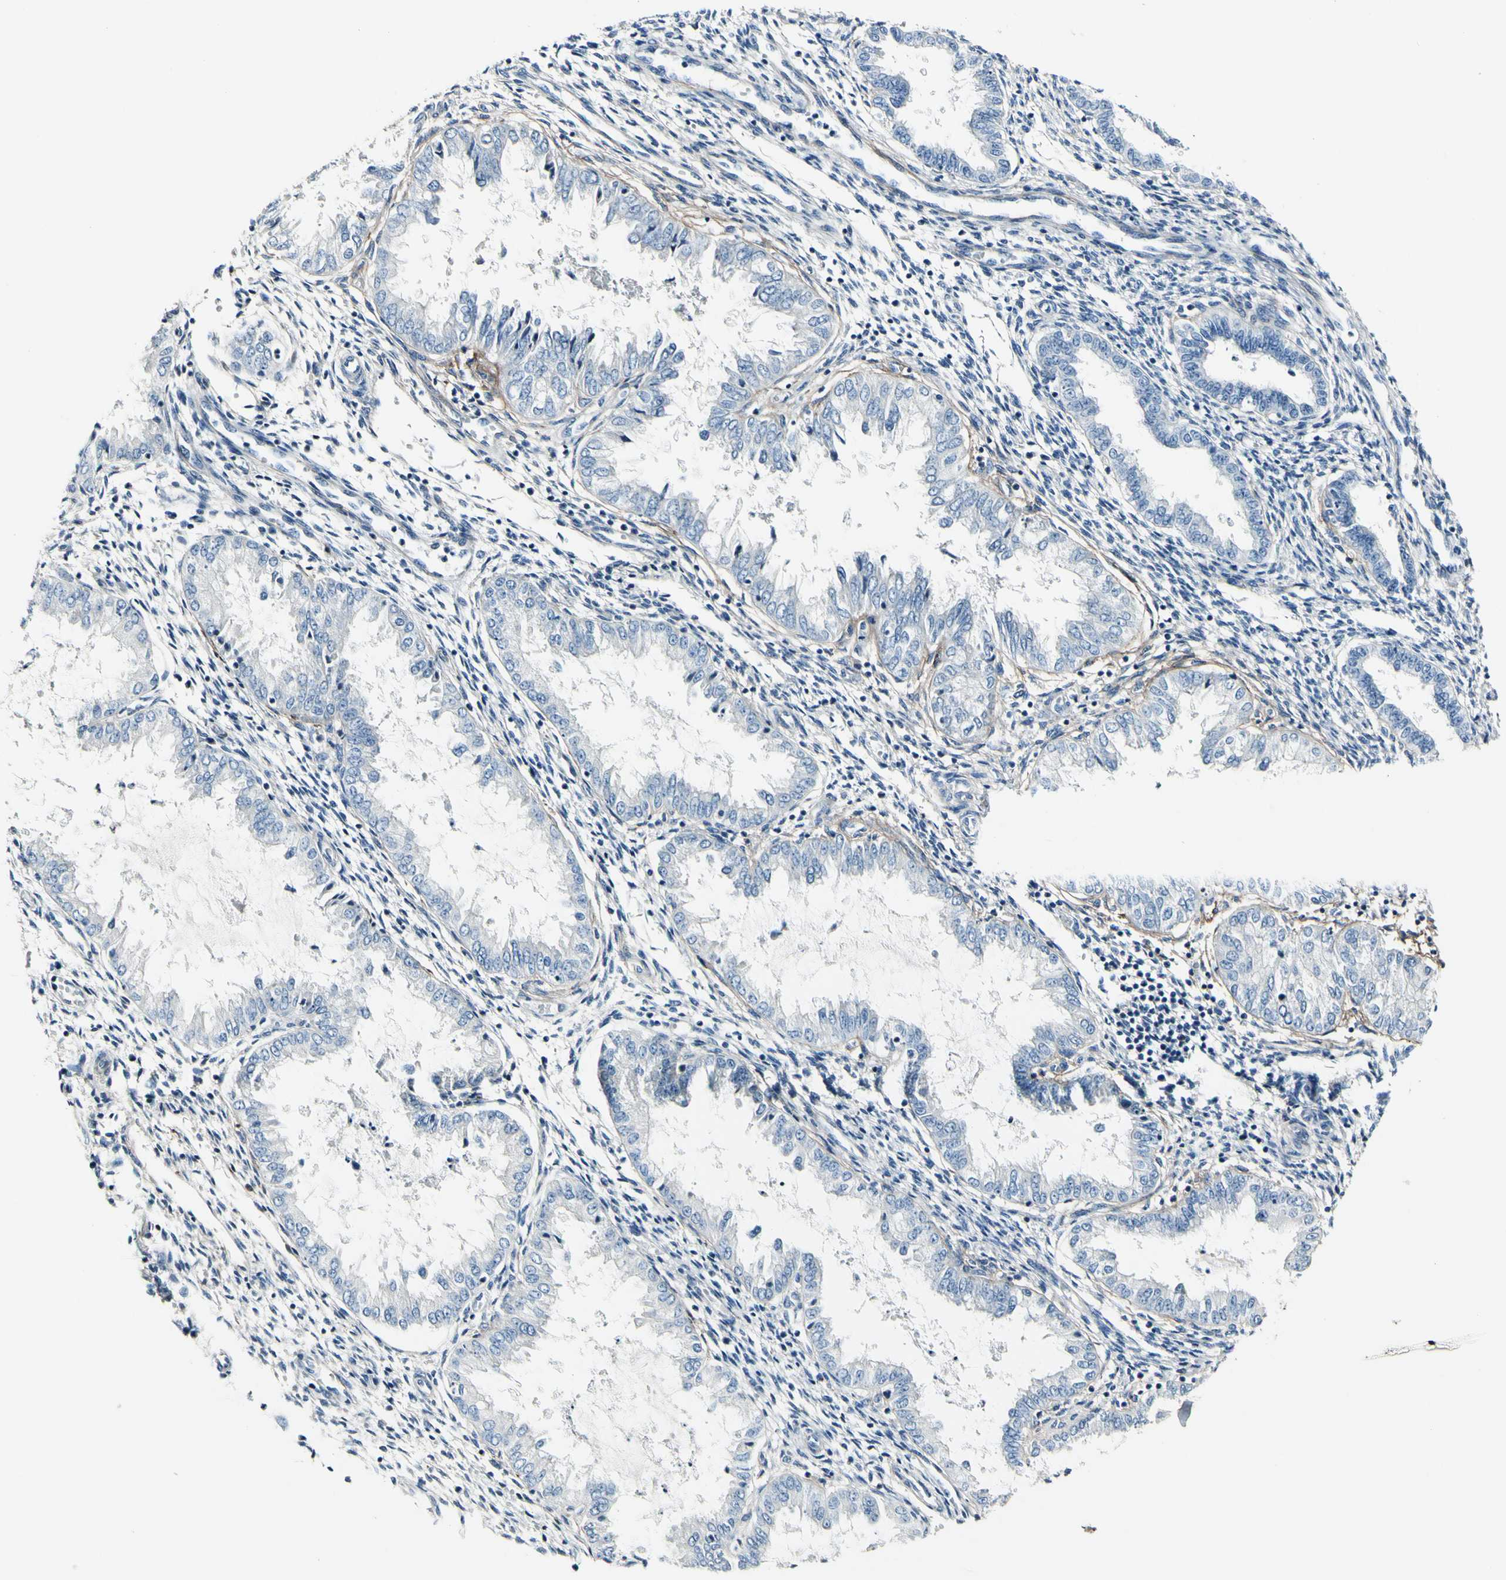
{"staining": {"intensity": "negative", "quantity": "none", "location": "none"}, "tissue": "endometrium", "cell_type": "Cells in endometrial stroma", "image_type": "normal", "snomed": [{"axis": "morphology", "description": "Normal tissue, NOS"}, {"axis": "topography", "description": "Endometrium"}], "caption": "Cells in endometrial stroma are negative for brown protein staining in unremarkable endometrium. (DAB immunohistochemistry, high magnification).", "gene": "COL6A3", "patient": {"sex": "female", "age": 33}}